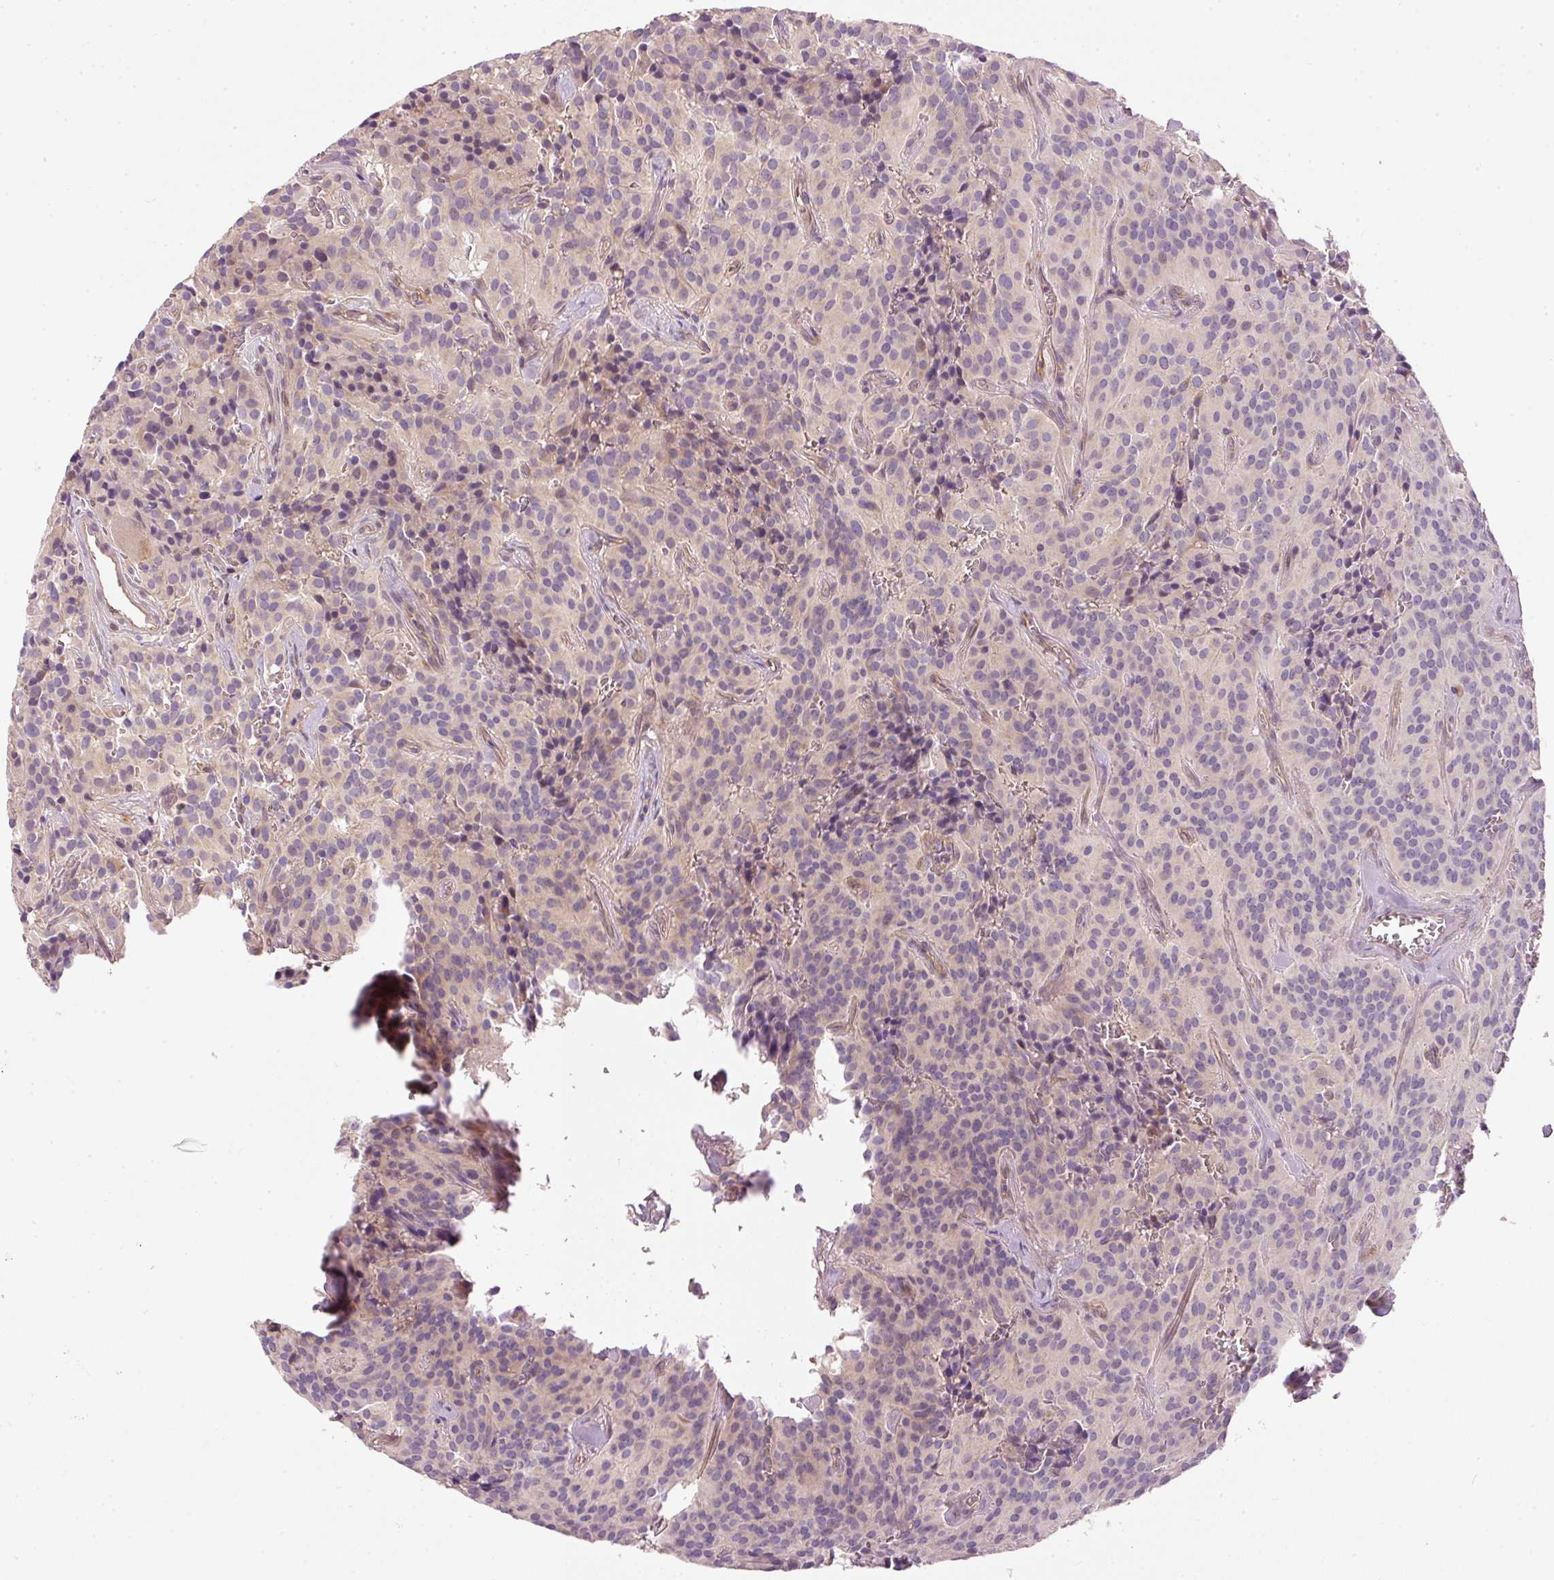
{"staining": {"intensity": "negative", "quantity": "none", "location": "none"}, "tissue": "glioma", "cell_type": "Tumor cells", "image_type": "cancer", "snomed": [{"axis": "morphology", "description": "Glioma, malignant, Low grade"}, {"axis": "topography", "description": "Brain"}], "caption": "Tumor cells are negative for brown protein staining in malignant low-grade glioma.", "gene": "OSR2", "patient": {"sex": "male", "age": 42}}